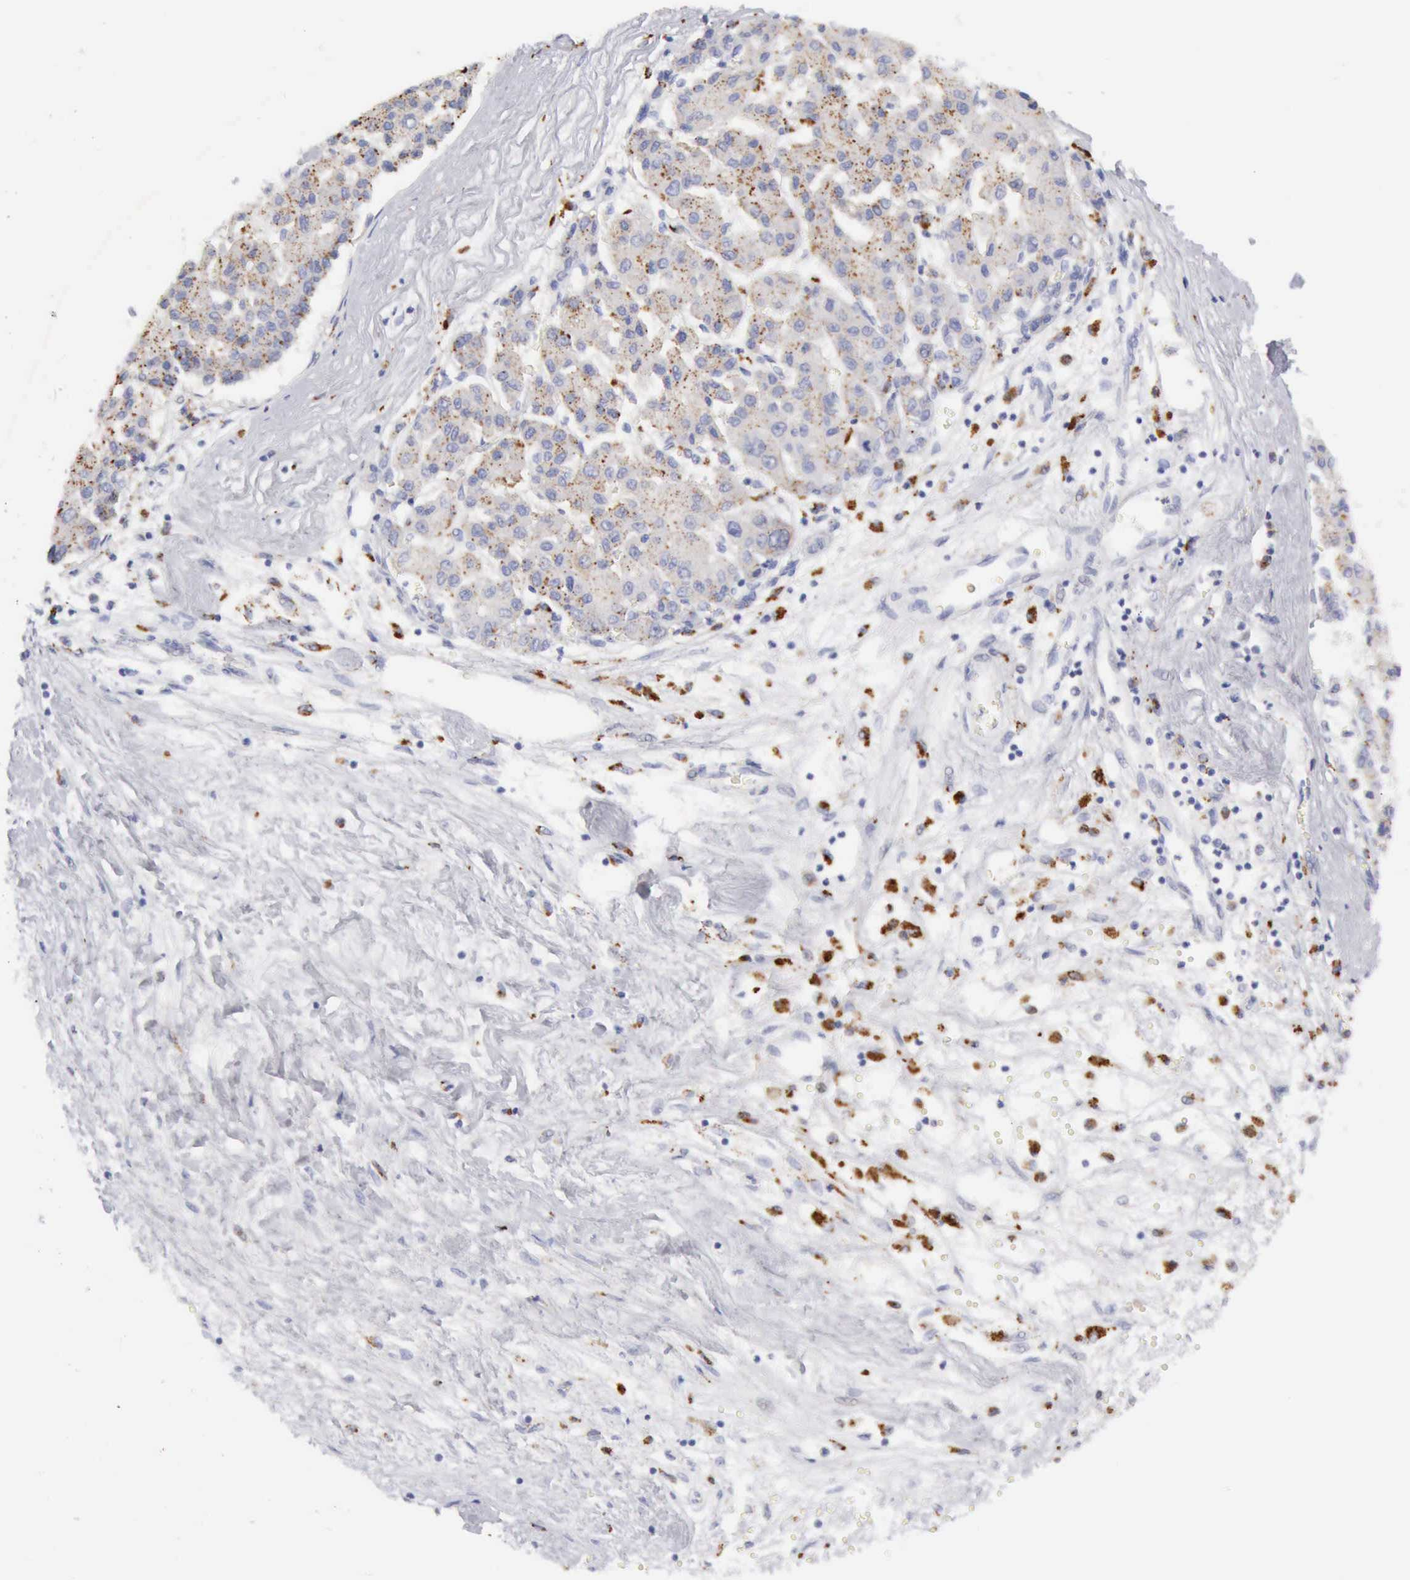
{"staining": {"intensity": "weak", "quantity": "25%-75%", "location": "cytoplasmic/membranous"}, "tissue": "liver cancer", "cell_type": "Tumor cells", "image_type": "cancer", "snomed": [{"axis": "morphology", "description": "Carcinoma, Hepatocellular, NOS"}, {"axis": "topography", "description": "Liver"}], "caption": "Protein expression by IHC shows weak cytoplasmic/membranous staining in approximately 25%-75% of tumor cells in liver hepatocellular carcinoma.", "gene": "CTSS", "patient": {"sex": "male", "age": 64}}